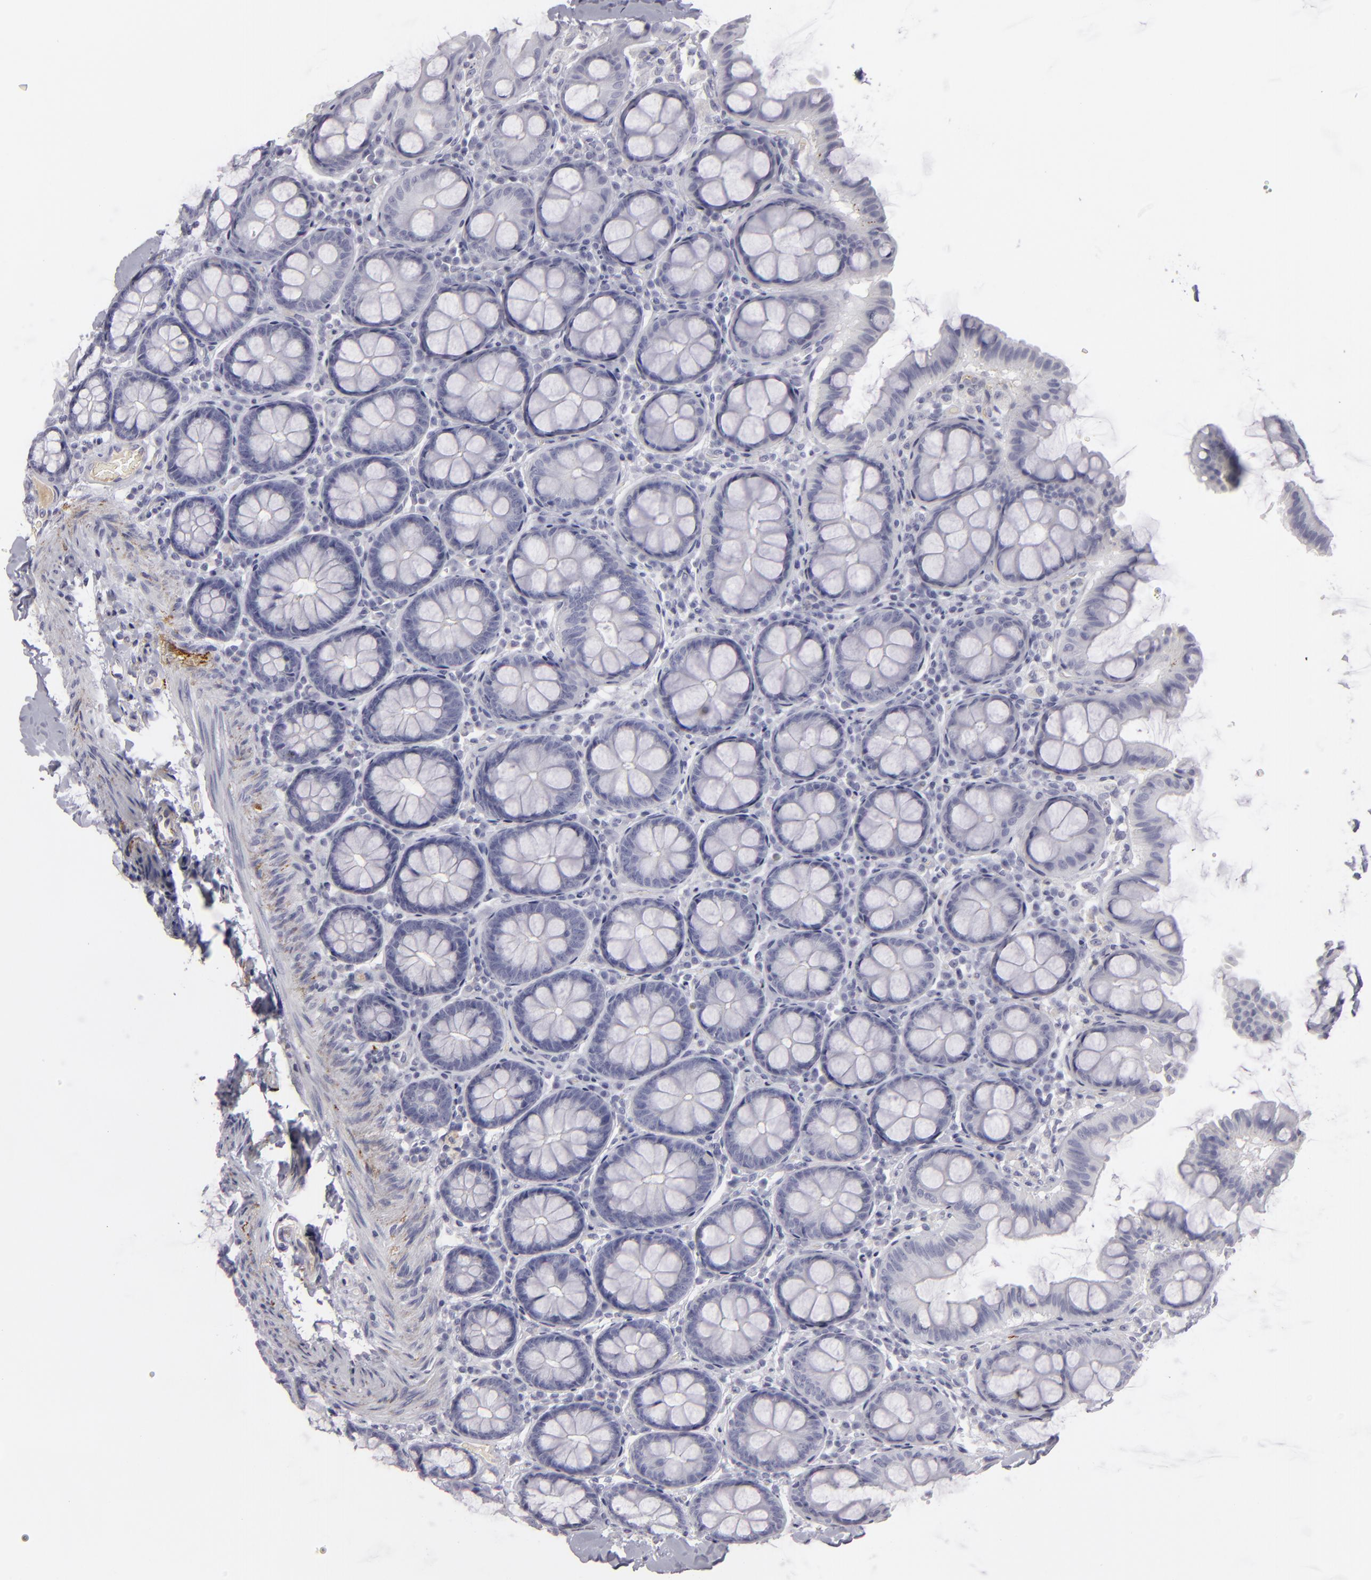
{"staining": {"intensity": "negative", "quantity": "none", "location": "none"}, "tissue": "colon", "cell_type": "Endothelial cells", "image_type": "normal", "snomed": [{"axis": "morphology", "description": "Normal tissue, NOS"}, {"axis": "topography", "description": "Colon"}], "caption": "This image is of benign colon stained with IHC to label a protein in brown with the nuclei are counter-stained blue. There is no positivity in endothelial cells.", "gene": "C9", "patient": {"sex": "female", "age": 61}}